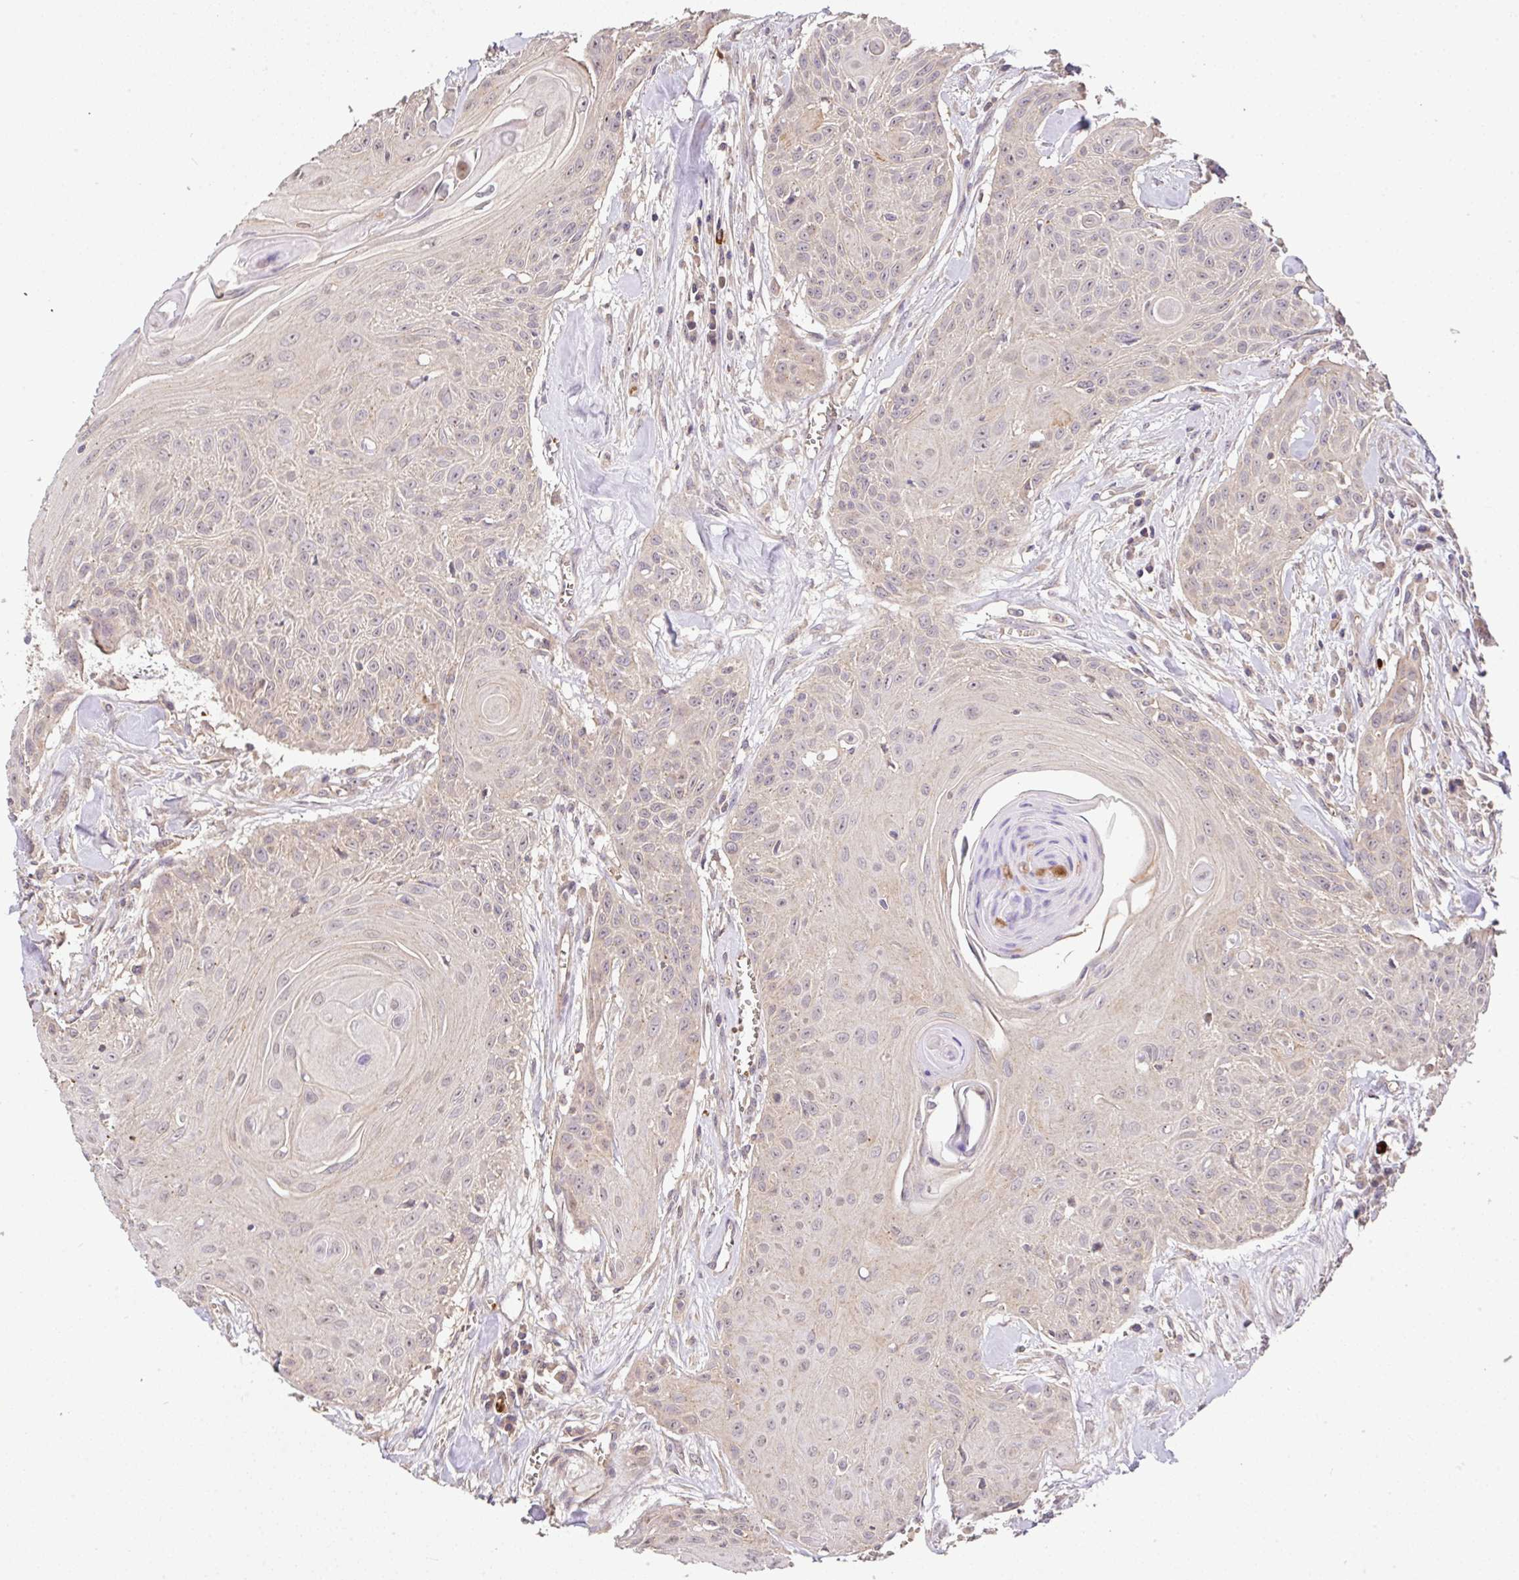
{"staining": {"intensity": "negative", "quantity": "none", "location": "none"}, "tissue": "head and neck cancer", "cell_type": "Tumor cells", "image_type": "cancer", "snomed": [{"axis": "morphology", "description": "Squamous cell carcinoma, NOS"}, {"axis": "topography", "description": "Lymph node"}, {"axis": "topography", "description": "Salivary gland"}, {"axis": "topography", "description": "Head-Neck"}], "caption": "IHC micrograph of human head and neck cancer (squamous cell carcinoma) stained for a protein (brown), which demonstrates no staining in tumor cells. (DAB (3,3'-diaminobenzidine) immunohistochemistry (IHC) visualized using brightfield microscopy, high magnification).", "gene": "C1QTNF9B", "patient": {"sex": "female", "age": 74}}